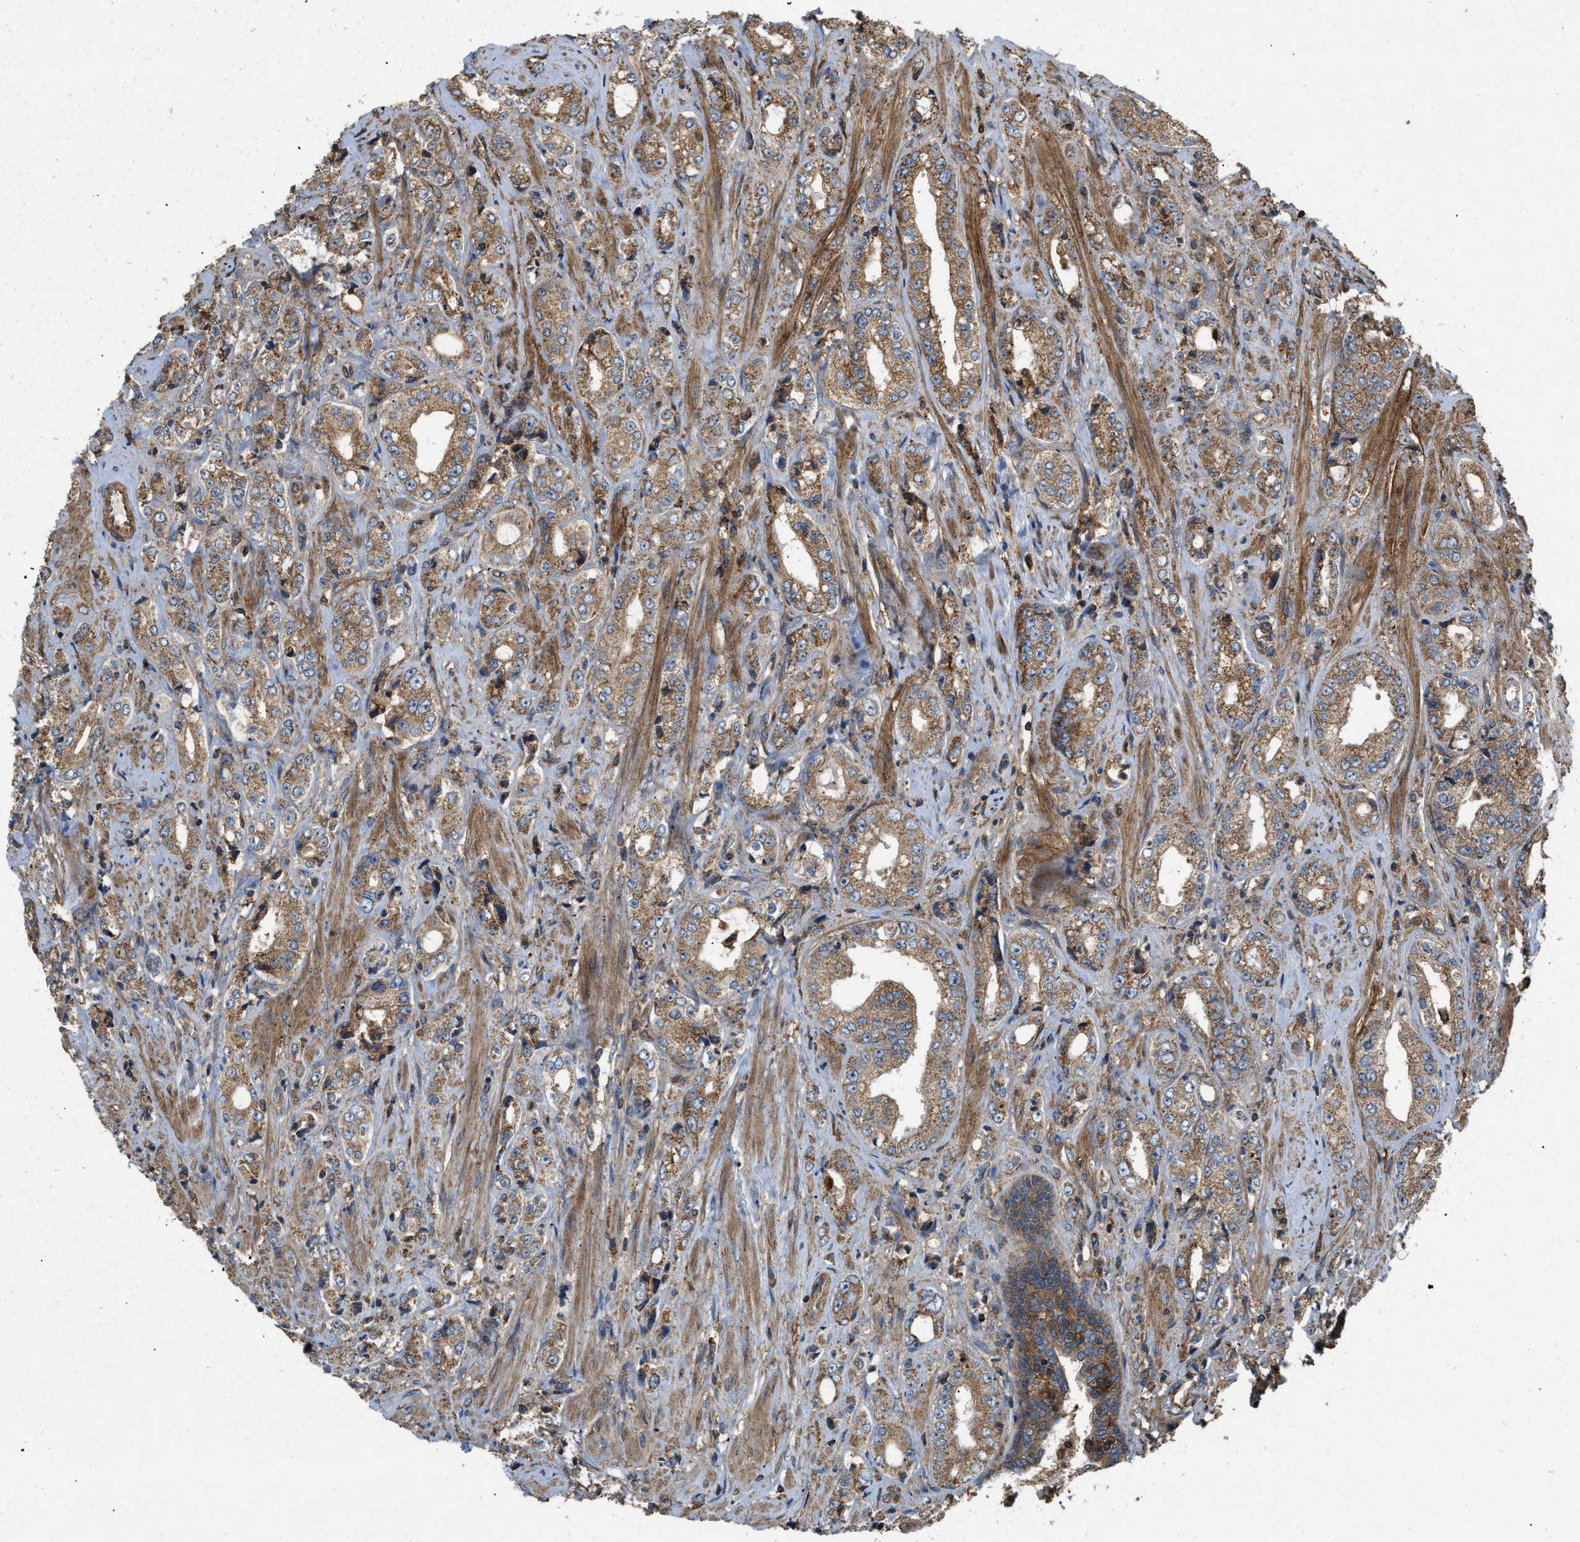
{"staining": {"intensity": "moderate", "quantity": ">75%", "location": "cytoplasmic/membranous"}, "tissue": "prostate cancer", "cell_type": "Tumor cells", "image_type": "cancer", "snomed": [{"axis": "morphology", "description": "Adenocarcinoma, High grade"}, {"axis": "topography", "description": "Prostate"}], "caption": "Immunohistochemical staining of human adenocarcinoma (high-grade) (prostate) shows medium levels of moderate cytoplasmic/membranous protein expression in about >75% of tumor cells.", "gene": "GNB4", "patient": {"sex": "male", "age": 61}}